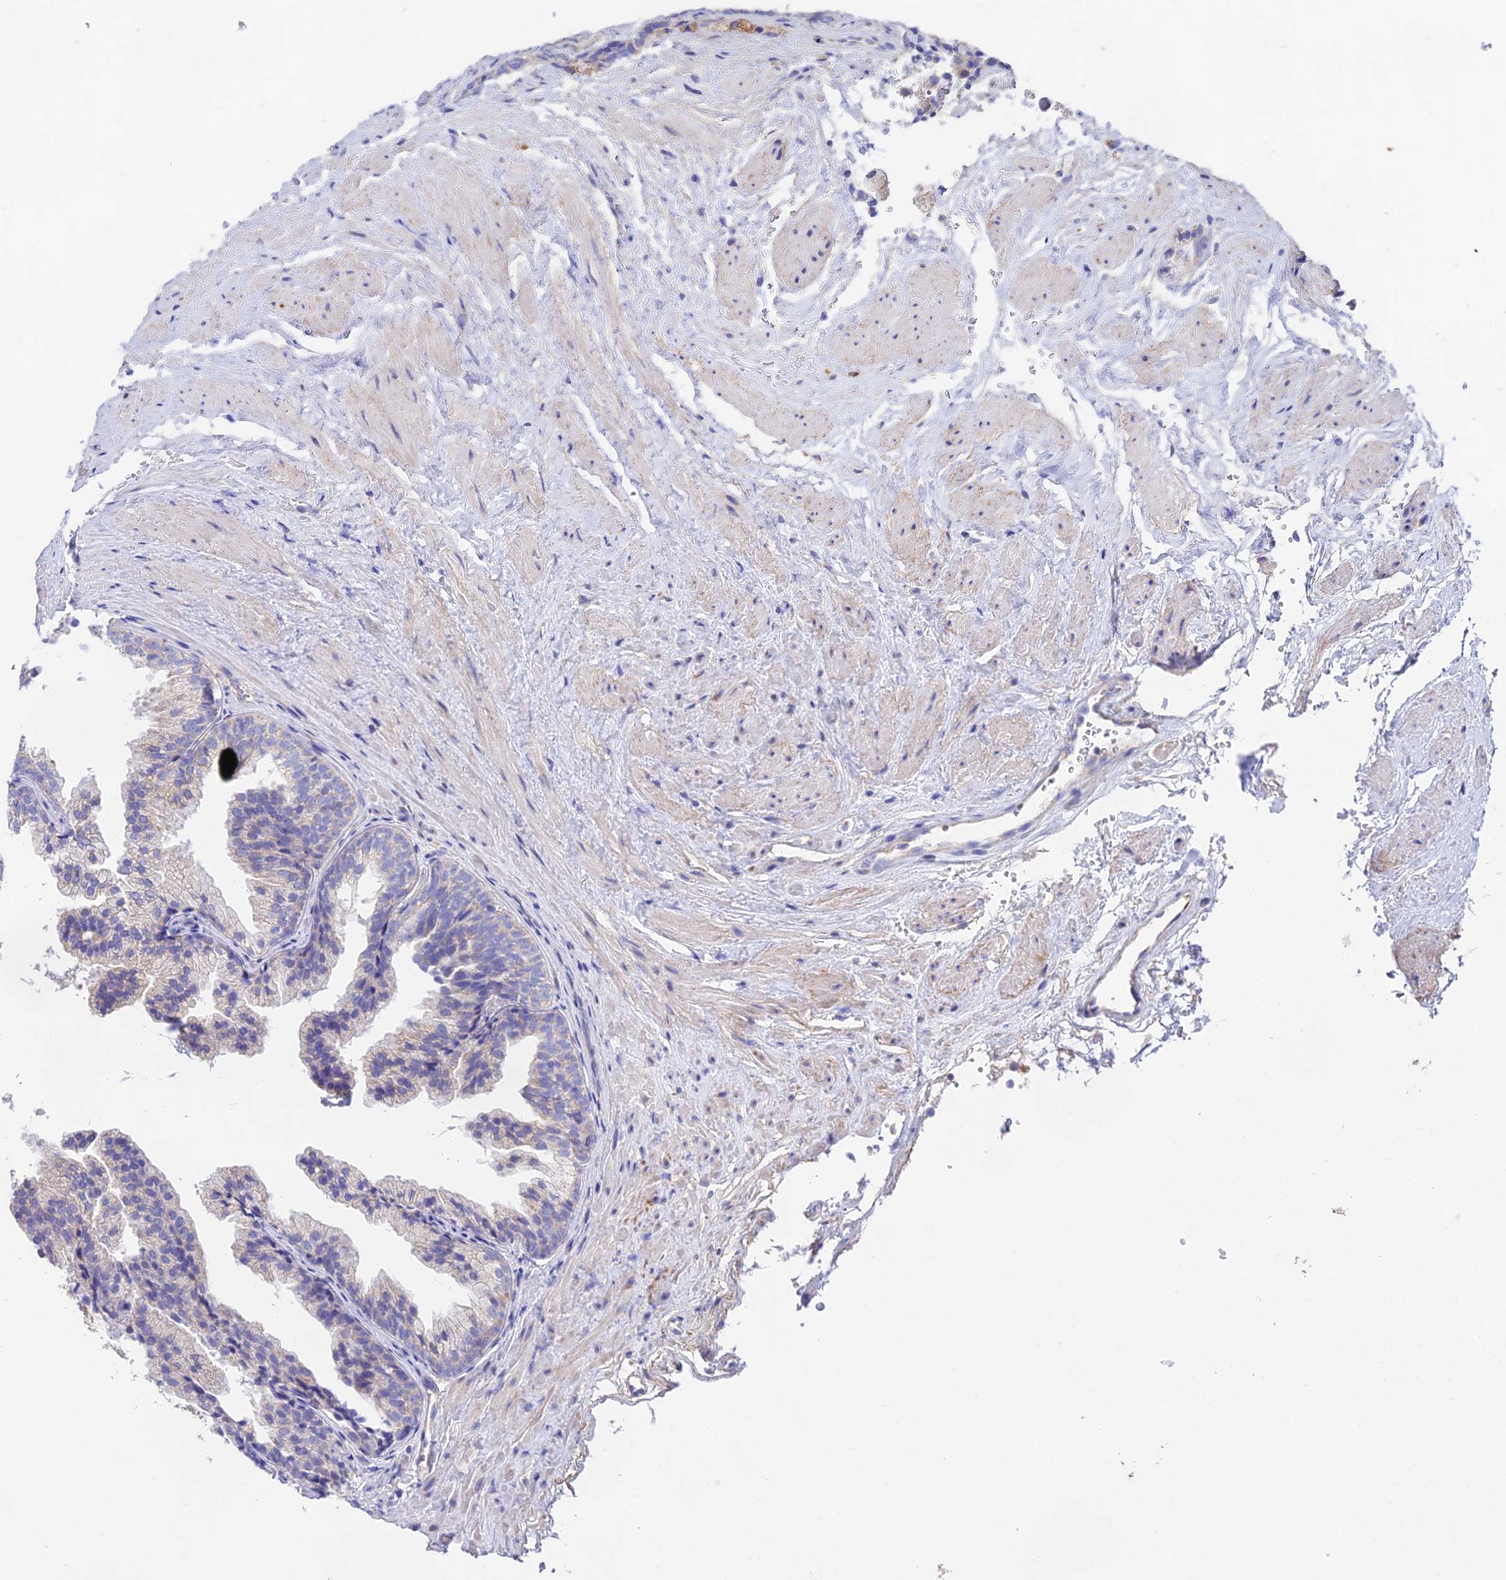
{"staining": {"intensity": "negative", "quantity": "none", "location": "none"}, "tissue": "prostate", "cell_type": "Glandular cells", "image_type": "normal", "snomed": [{"axis": "morphology", "description": "Normal tissue, NOS"}, {"axis": "topography", "description": "Prostate"}], "caption": "A high-resolution histopathology image shows immunohistochemistry (IHC) staining of benign prostate, which reveals no significant expression in glandular cells.", "gene": "PPP2R2A", "patient": {"sex": "male", "age": 76}}